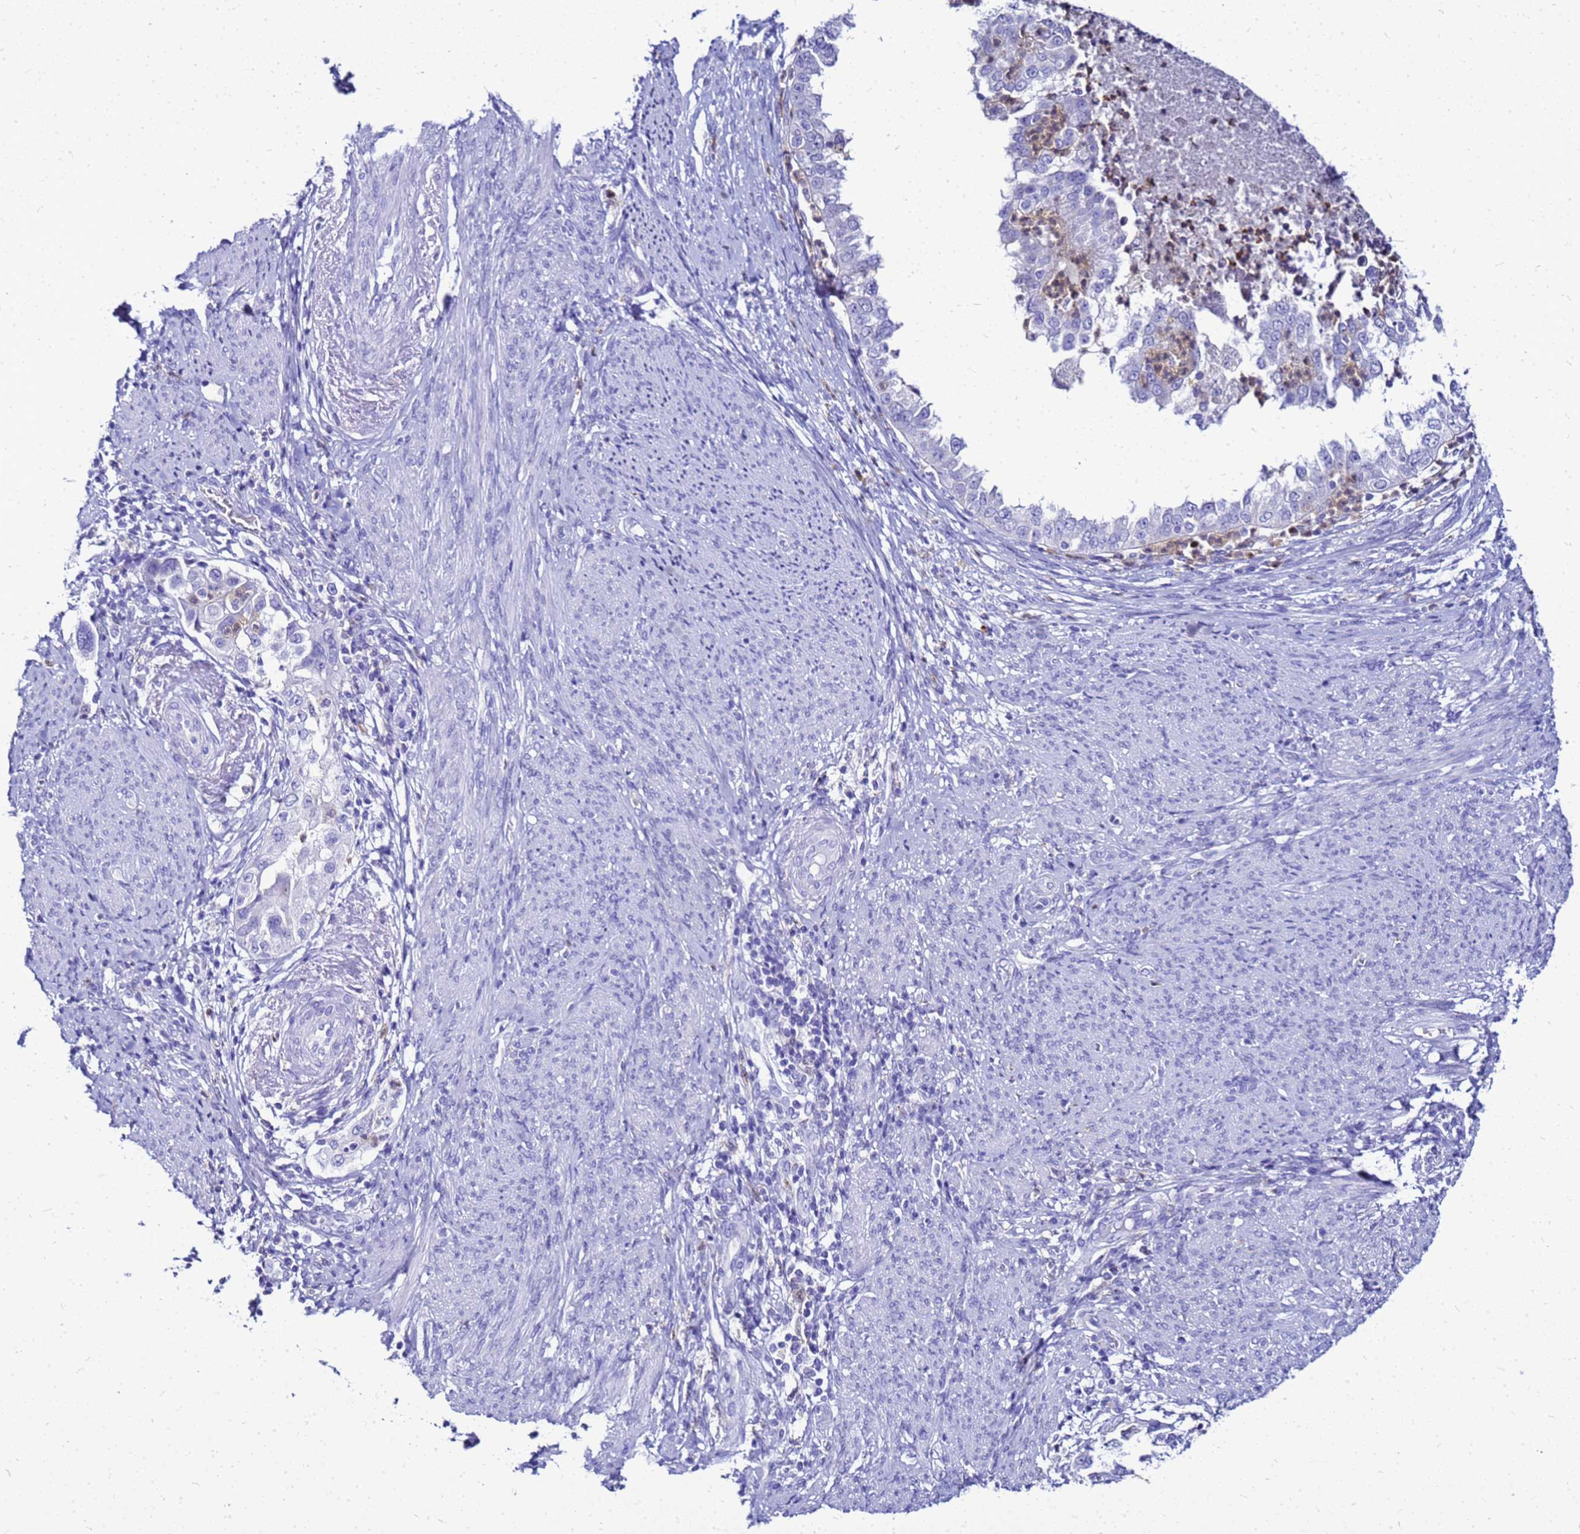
{"staining": {"intensity": "negative", "quantity": "none", "location": "none"}, "tissue": "endometrial cancer", "cell_type": "Tumor cells", "image_type": "cancer", "snomed": [{"axis": "morphology", "description": "Adenocarcinoma, NOS"}, {"axis": "topography", "description": "Endometrium"}], "caption": "An IHC histopathology image of adenocarcinoma (endometrial) is shown. There is no staining in tumor cells of adenocarcinoma (endometrial).", "gene": "CSTA", "patient": {"sex": "female", "age": 85}}